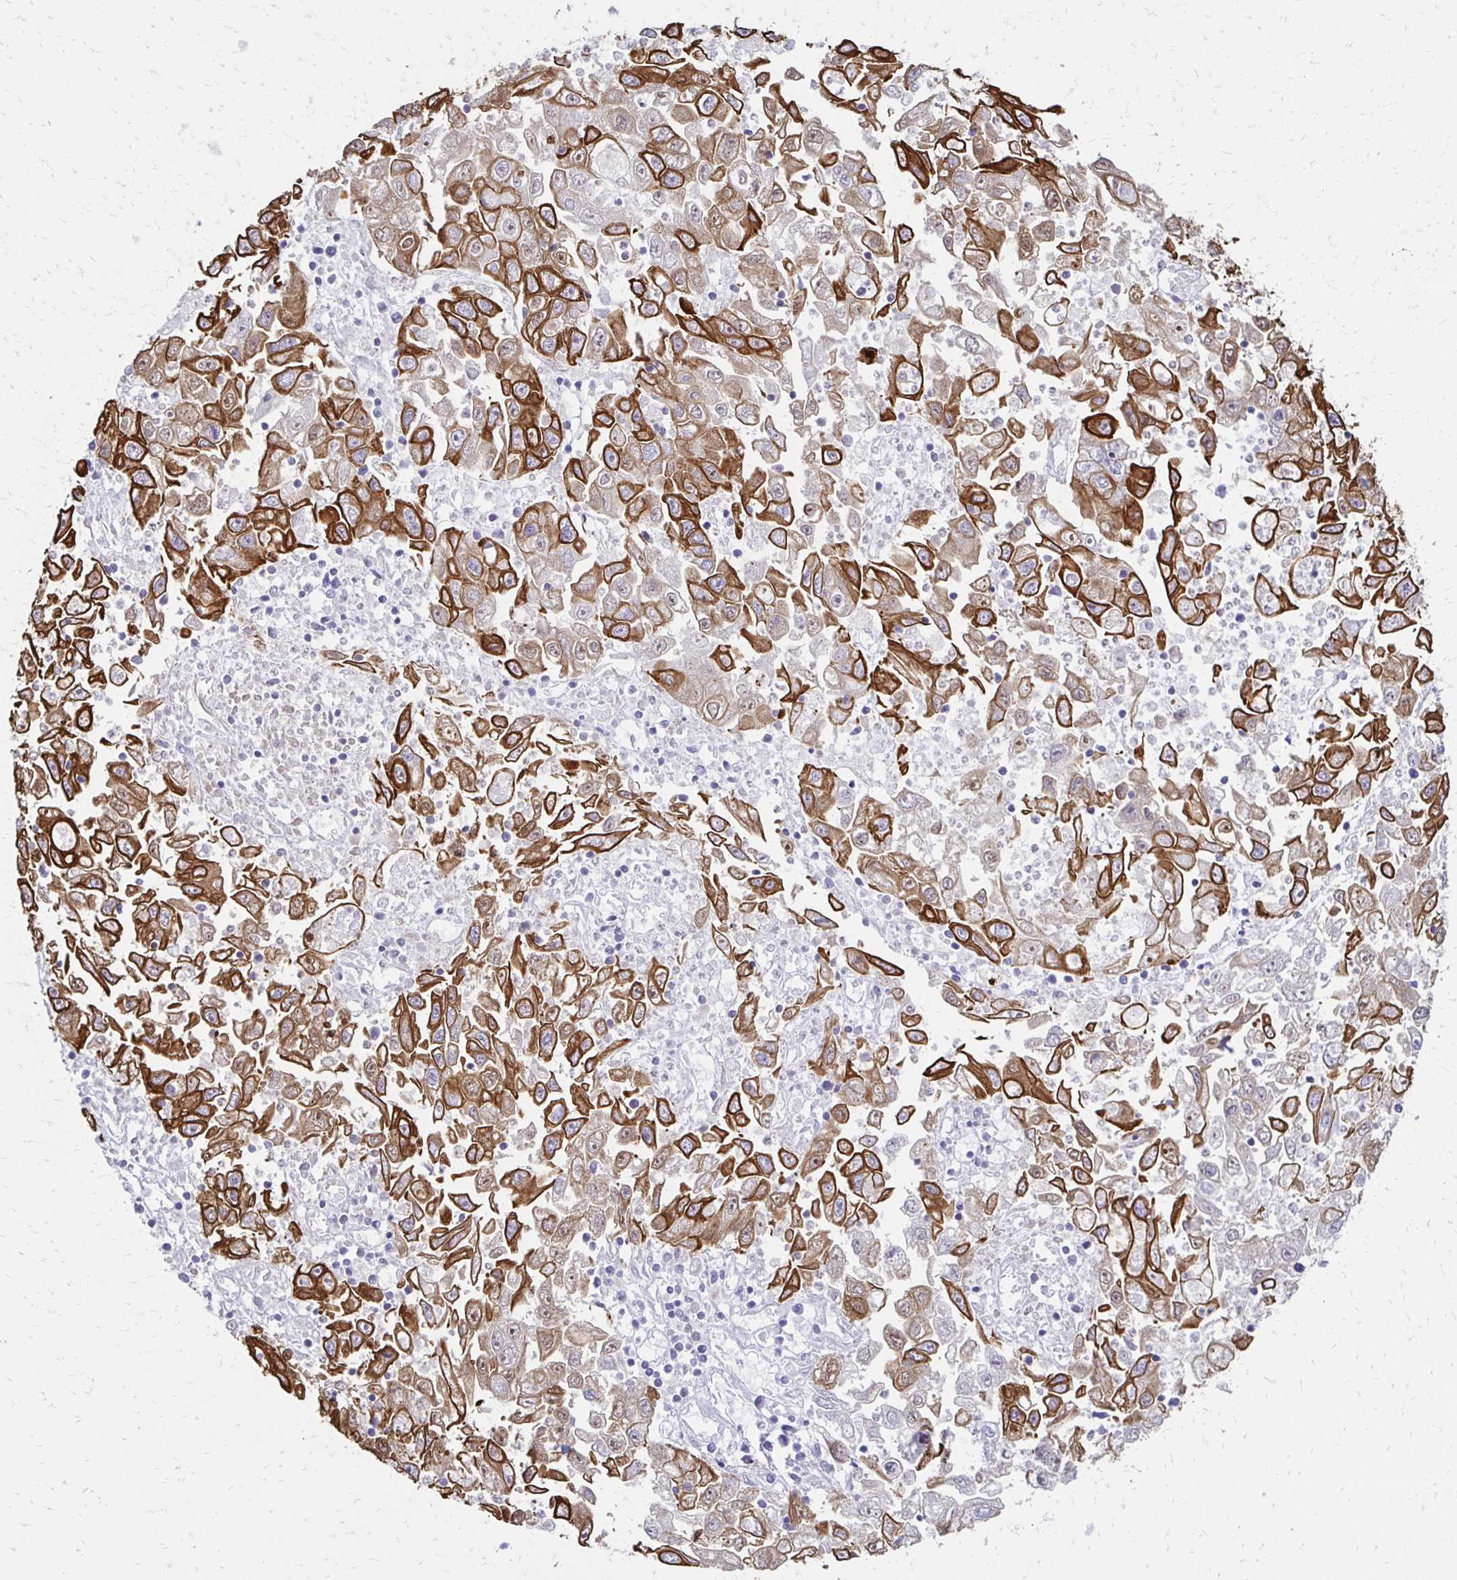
{"staining": {"intensity": "strong", "quantity": ">75%", "location": "cytoplasmic/membranous"}, "tissue": "endometrial cancer", "cell_type": "Tumor cells", "image_type": "cancer", "snomed": [{"axis": "morphology", "description": "Adenocarcinoma, NOS"}, {"axis": "topography", "description": "Uterus"}], "caption": "Endometrial cancer (adenocarcinoma) stained for a protein displays strong cytoplasmic/membranous positivity in tumor cells.", "gene": "C1QTNF2", "patient": {"sex": "female", "age": 62}}